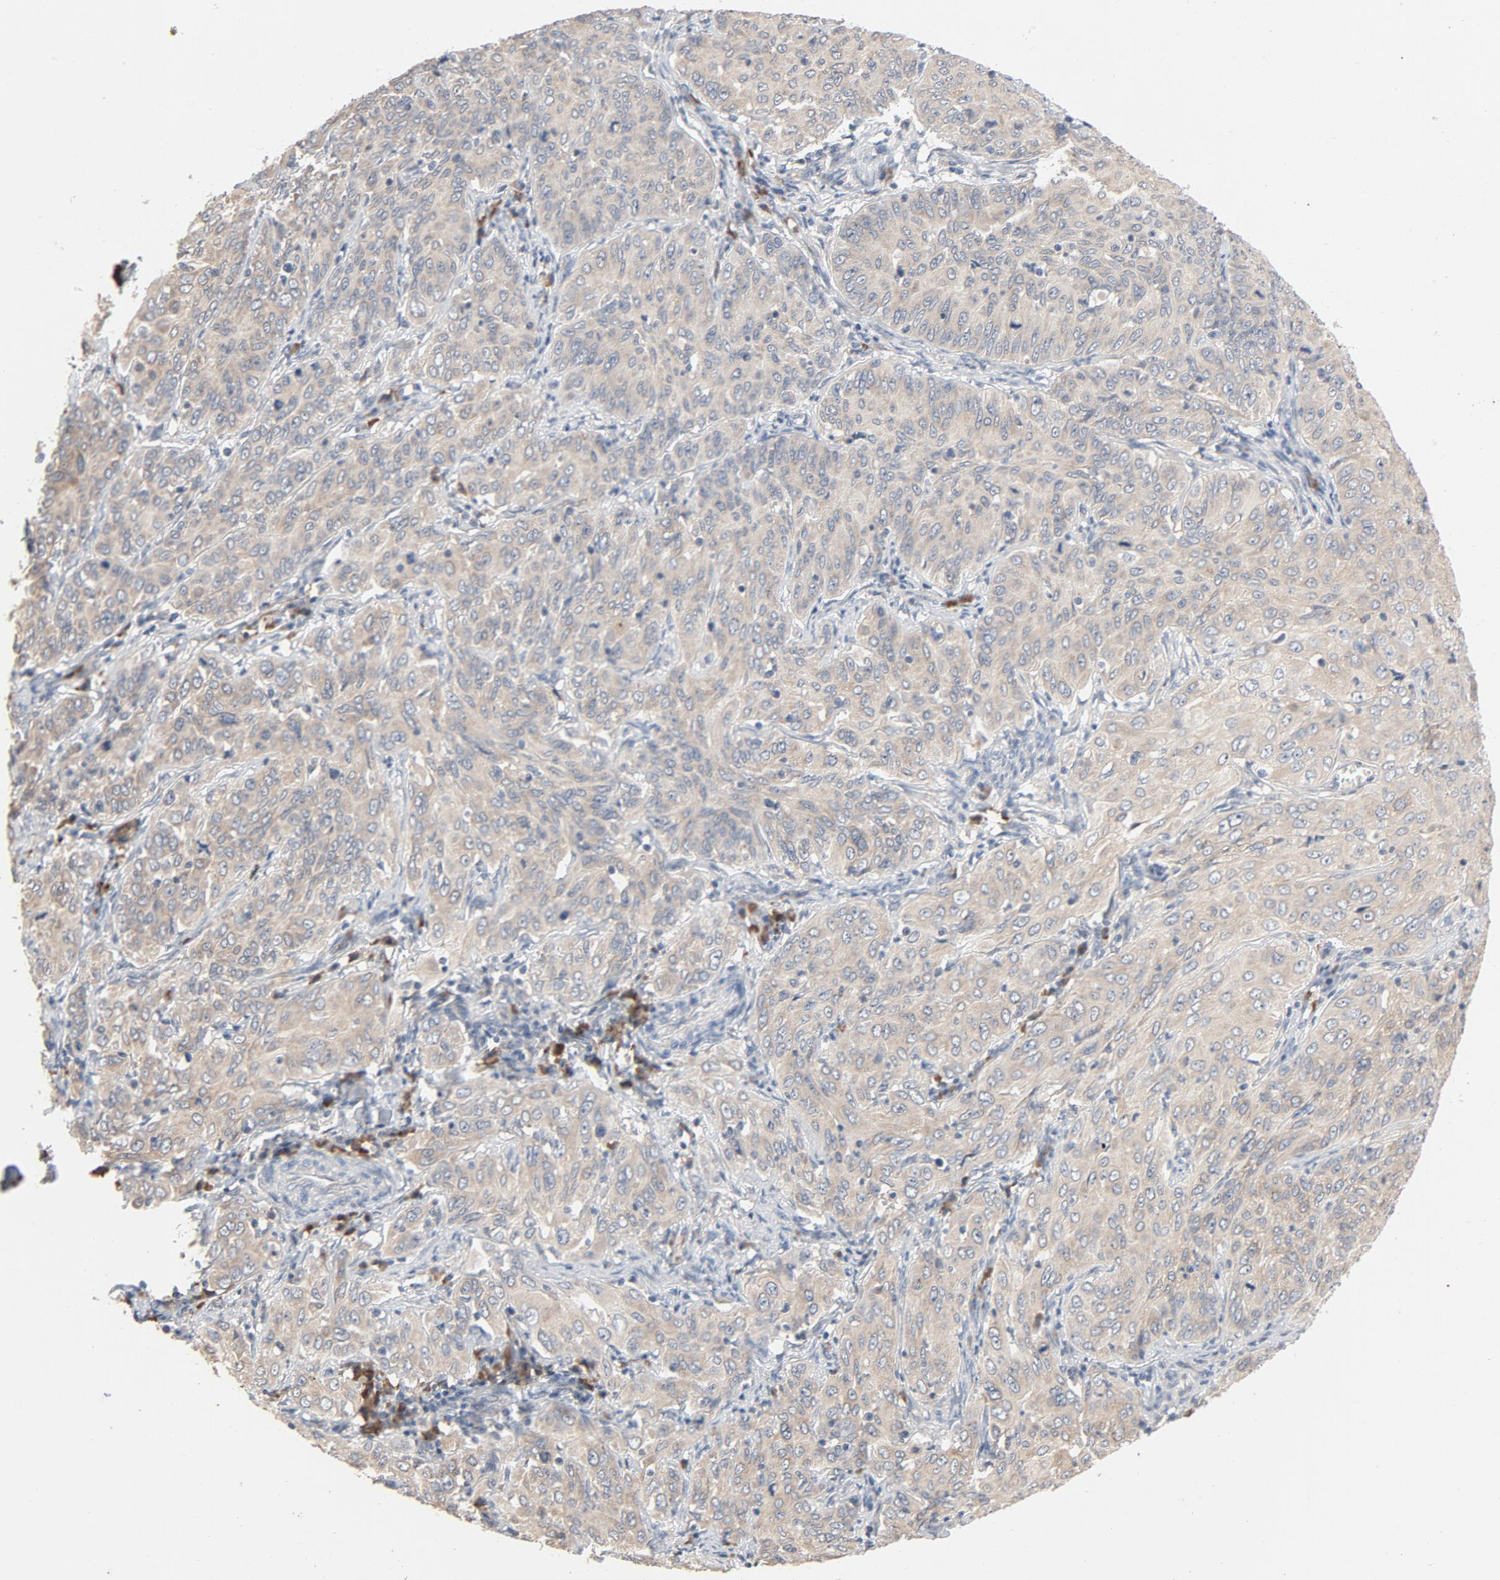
{"staining": {"intensity": "weak", "quantity": ">75%", "location": "cytoplasmic/membranous"}, "tissue": "cervical cancer", "cell_type": "Tumor cells", "image_type": "cancer", "snomed": [{"axis": "morphology", "description": "Squamous cell carcinoma, NOS"}, {"axis": "topography", "description": "Cervix"}], "caption": "This micrograph shows immunohistochemistry staining of cervical cancer, with low weak cytoplasmic/membranous expression in about >75% of tumor cells.", "gene": "TLR4", "patient": {"sex": "female", "age": 38}}